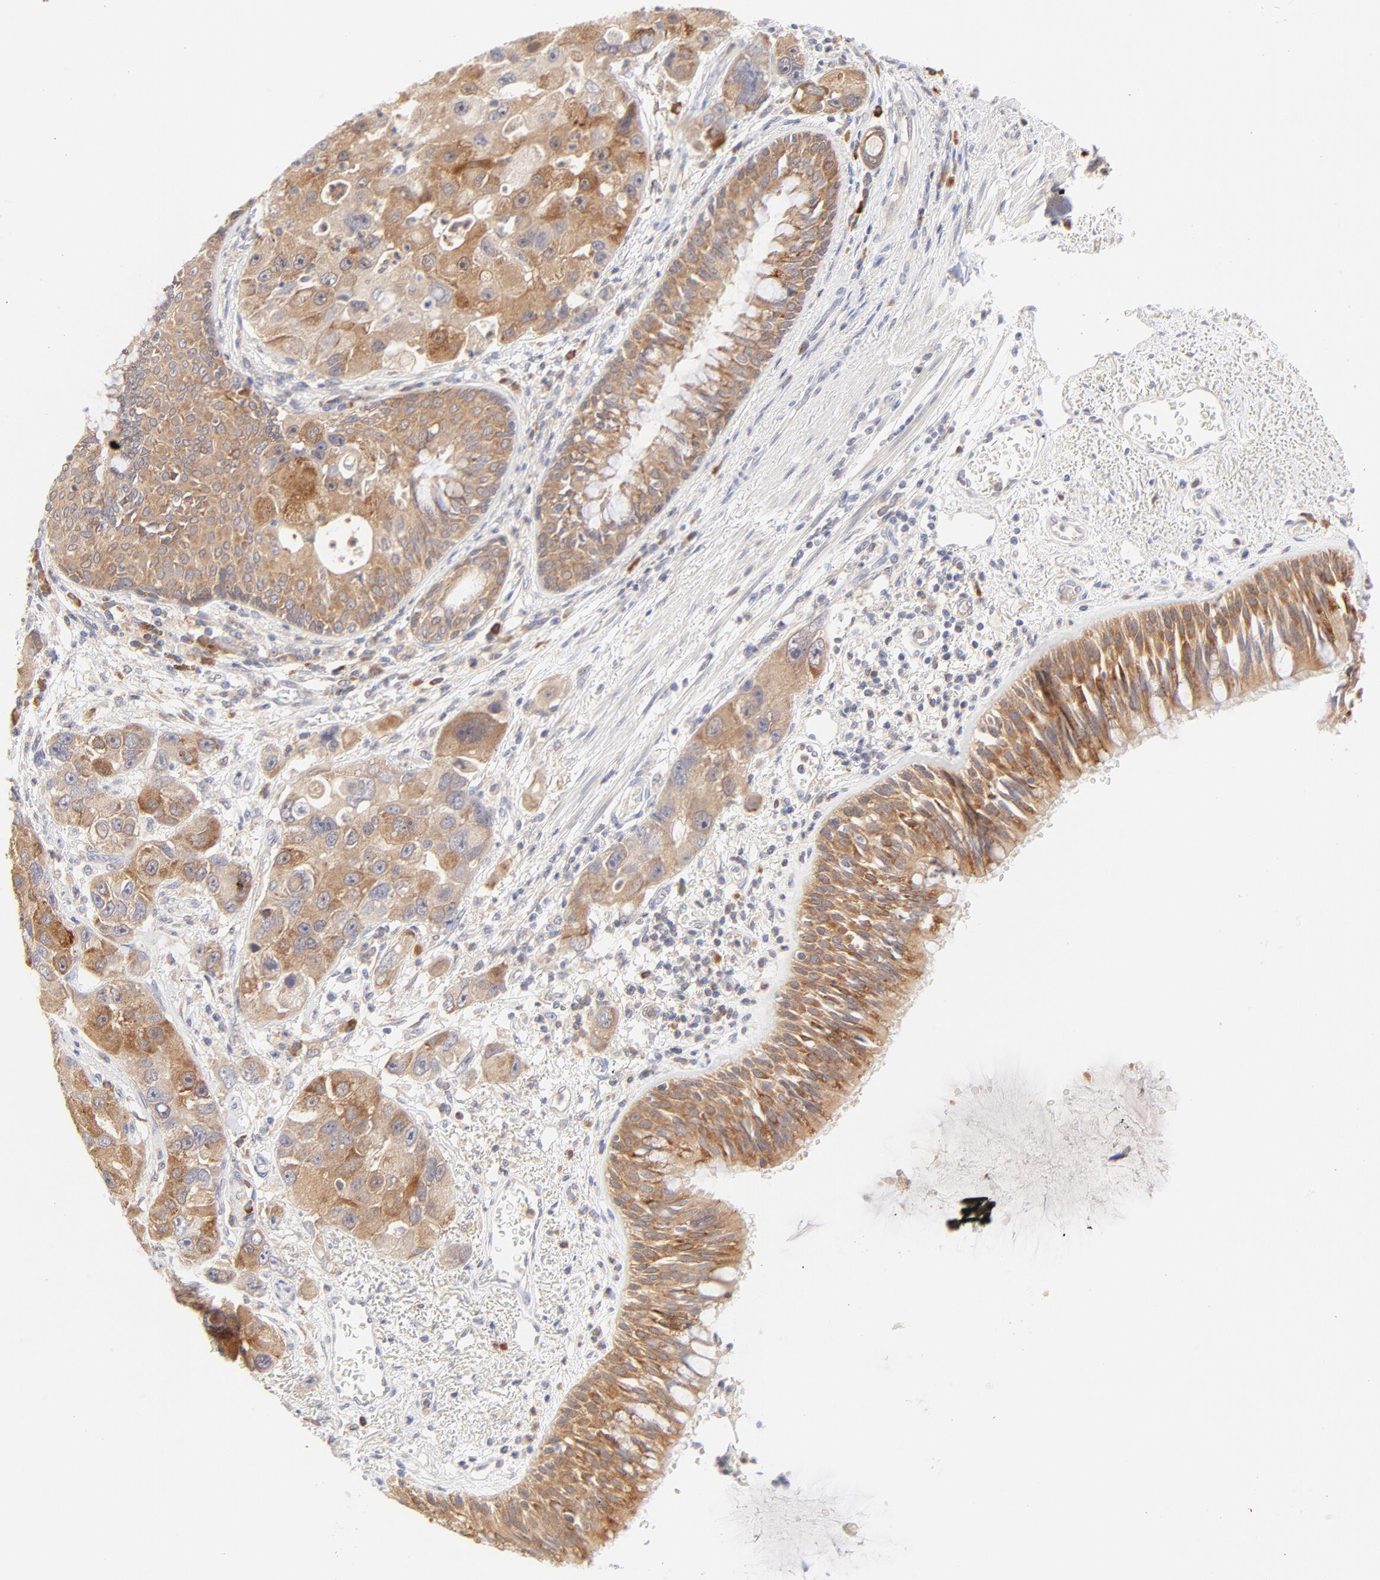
{"staining": {"intensity": "moderate", "quantity": ">75%", "location": "cytoplasmic/membranous"}, "tissue": "bronchus", "cell_type": "Respiratory epithelial cells", "image_type": "normal", "snomed": [{"axis": "morphology", "description": "Normal tissue, NOS"}, {"axis": "morphology", "description": "Adenocarcinoma, NOS"}, {"axis": "morphology", "description": "Adenocarcinoma, metastatic, NOS"}, {"axis": "topography", "description": "Lymph node"}, {"axis": "topography", "description": "Bronchus"}, {"axis": "topography", "description": "Lung"}], "caption": "A micrograph showing moderate cytoplasmic/membranous expression in about >75% of respiratory epithelial cells in benign bronchus, as visualized by brown immunohistochemical staining.", "gene": "RPS6KA1", "patient": {"sex": "female", "age": 54}}